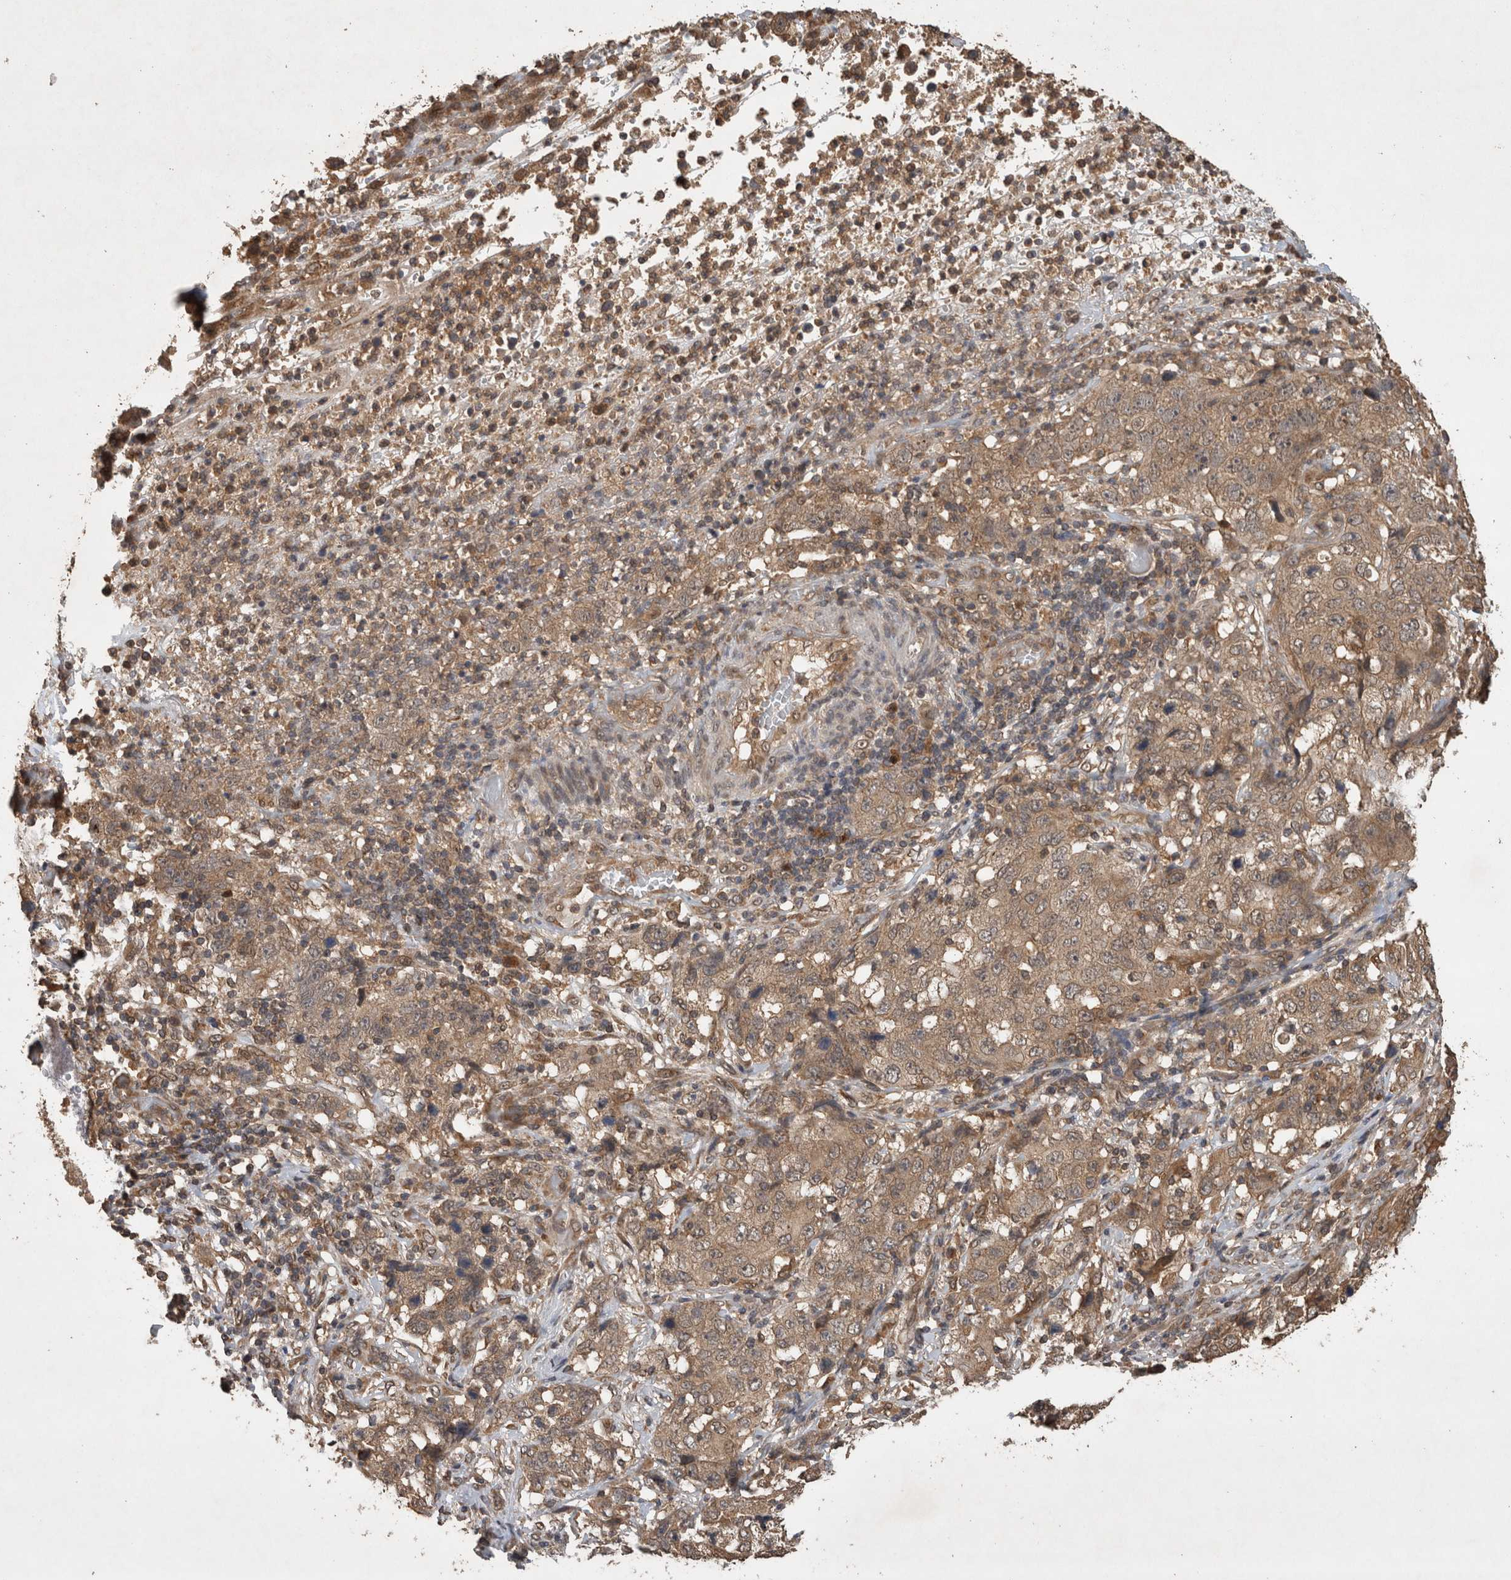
{"staining": {"intensity": "moderate", "quantity": ">75%", "location": "cytoplasmic/membranous"}, "tissue": "stomach cancer", "cell_type": "Tumor cells", "image_type": "cancer", "snomed": [{"axis": "morphology", "description": "Adenocarcinoma, NOS"}, {"axis": "topography", "description": "Stomach"}], "caption": "A brown stain shows moderate cytoplasmic/membranous staining of a protein in human adenocarcinoma (stomach) tumor cells.", "gene": "OTUD7B", "patient": {"sex": "male", "age": 48}}